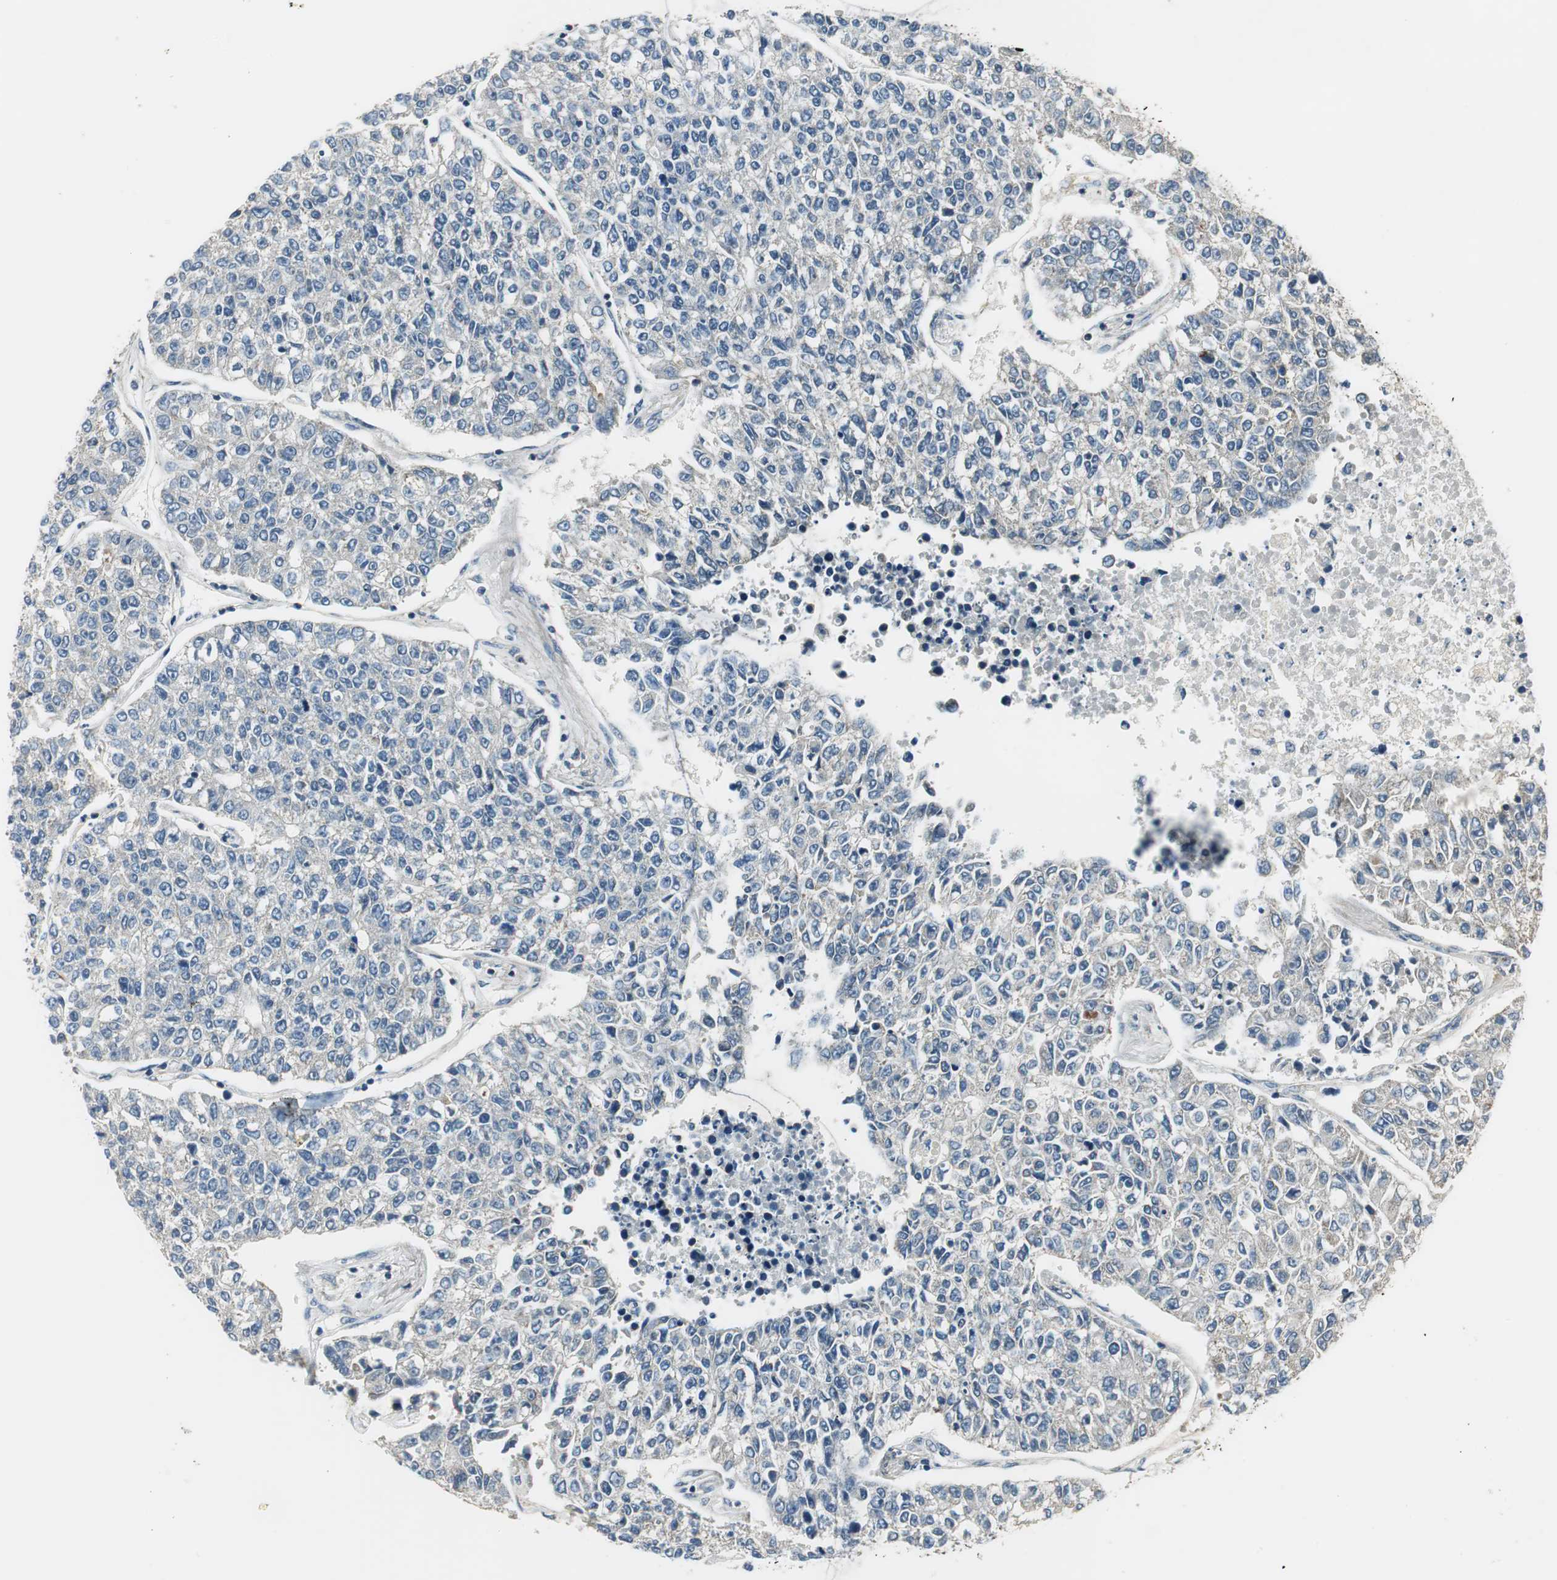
{"staining": {"intensity": "negative", "quantity": "none", "location": "none"}, "tissue": "lung cancer", "cell_type": "Tumor cells", "image_type": "cancer", "snomed": [{"axis": "morphology", "description": "Adenocarcinoma, NOS"}, {"axis": "topography", "description": "Lung"}], "caption": "IHC of human adenocarcinoma (lung) displays no expression in tumor cells. The staining is performed using DAB brown chromogen with nuclei counter-stained in using hematoxylin.", "gene": "MSTO1", "patient": {"sex": "male", "age": 49}}